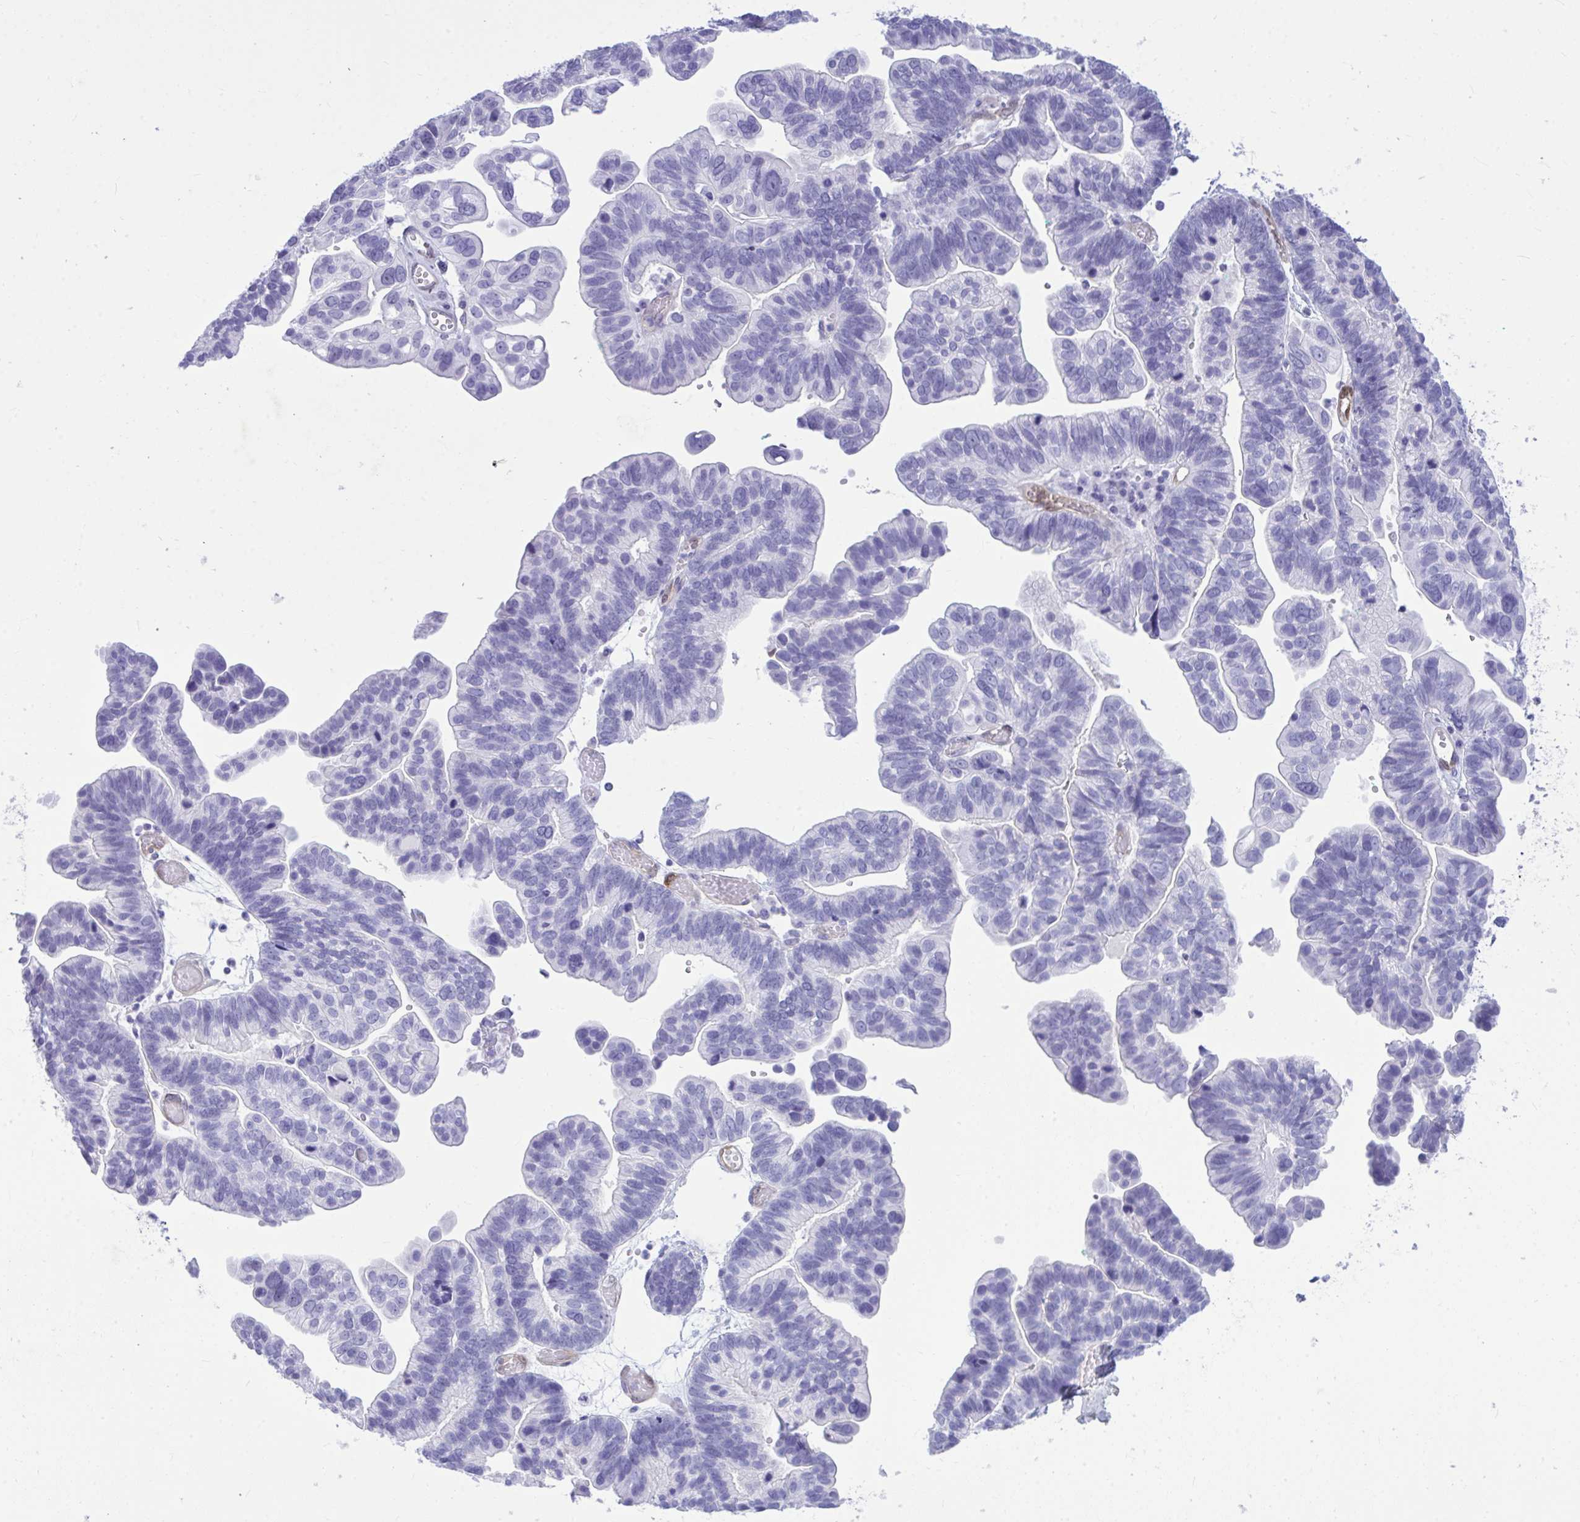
{"staining": {"intensity": "negative", "quantity": "none", "location": "none"}, "tissue": "ovarian cancer", "cell_type": "Tumor cells", "image_type": "cancer", "snomed": [{"axis": "morphology", "description": "Cystadenocarcinoma, serous, NOS"}, {"axis": "topography", "description": "Ovary"}], "caption": "The image displays no staining of tumor cells in ovarian cancer (serous cystadenocarcinoma).", "gene": "LIMS2", "patient": {"sex": "female", "age": 56}}